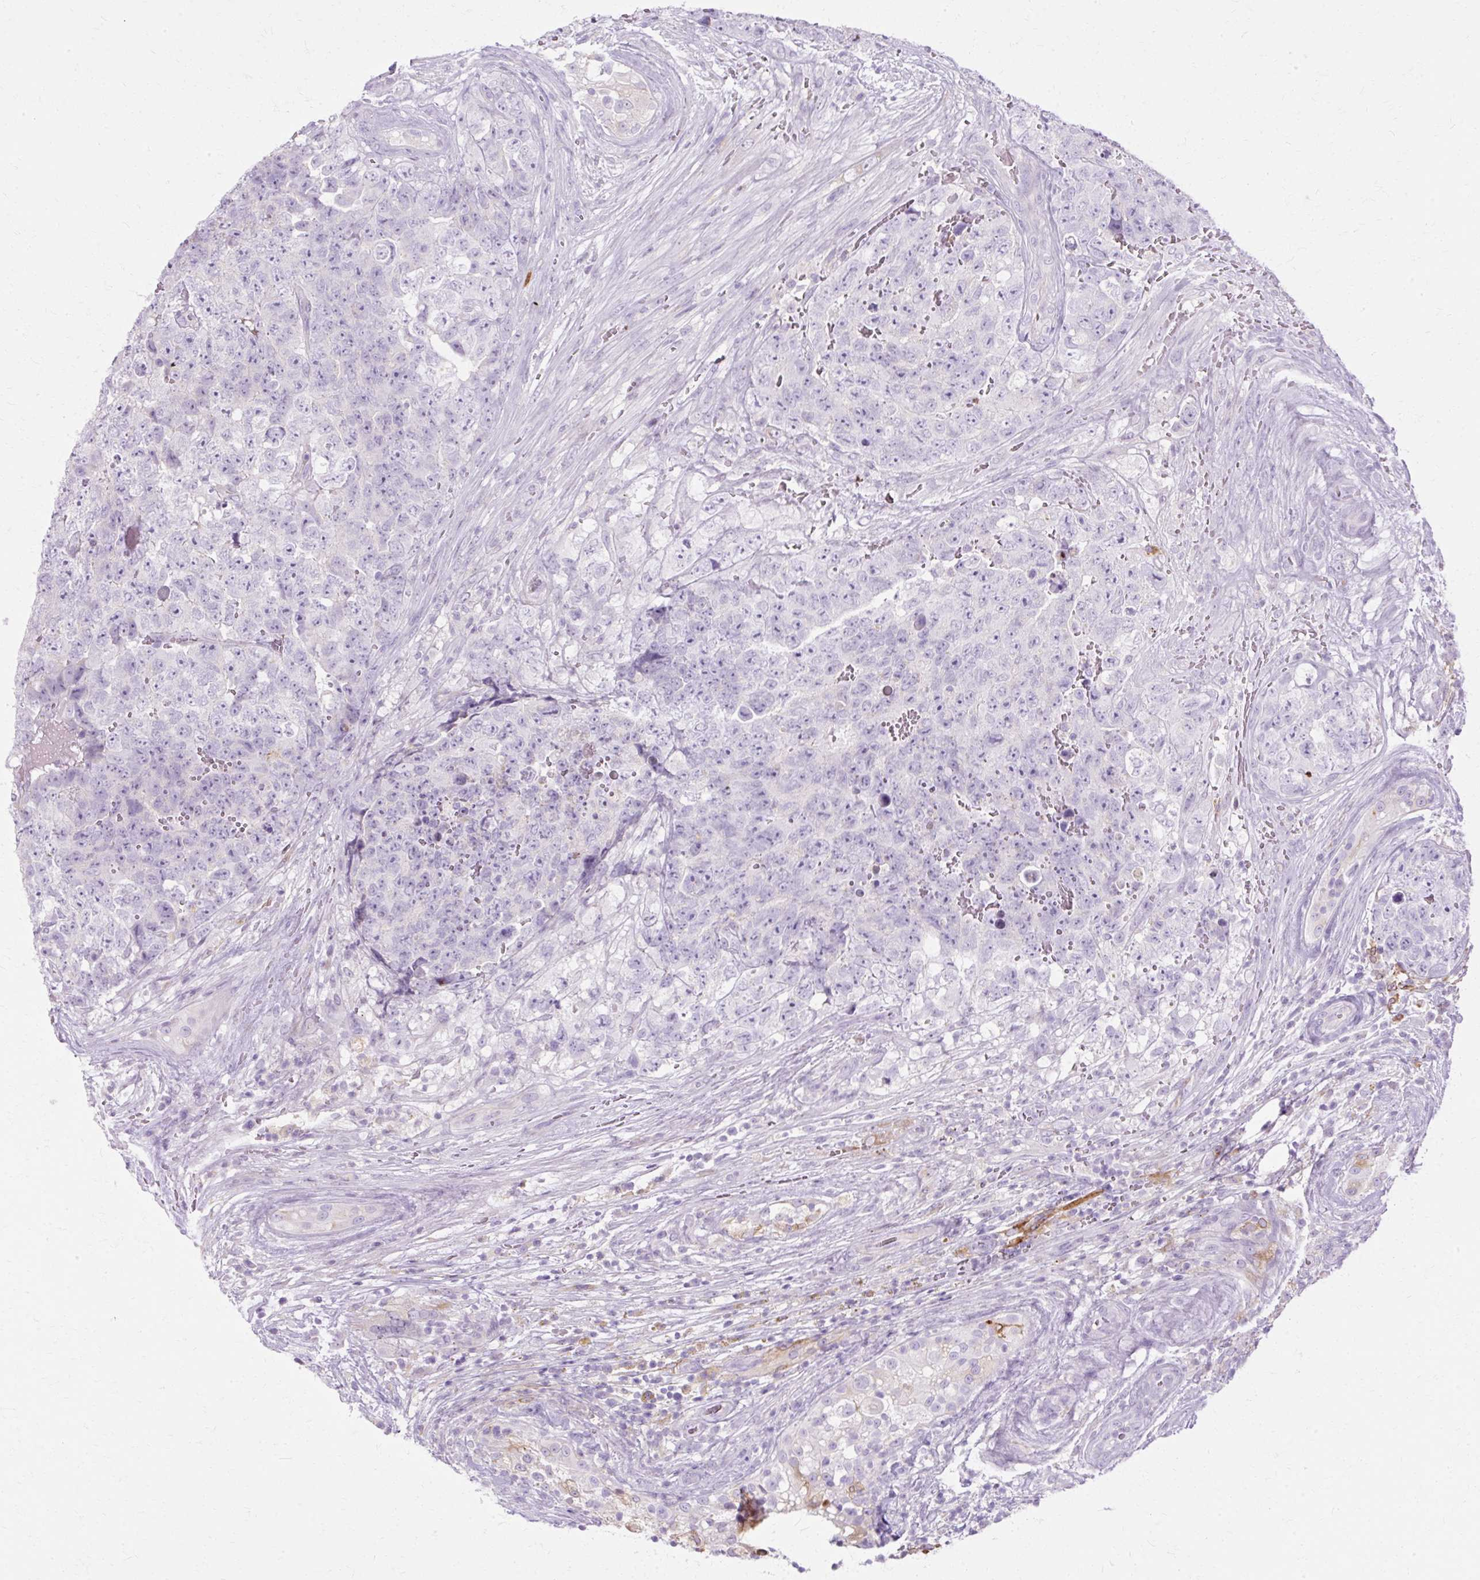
{"staining": {"intensity": "negative", "quantity": "none", "location": "none"}, "tissue": "testis cancer", "cell_type": "Tumor cells", "image_type": "cancer", "snomed": [{"axis": "morphology", "description": "Seminoma, NOS"}, {"axis": "morphology", "description": "Teratoma, malignant, NOS"}, {"axis": "topography", "description": "Testis"}], "caption": "Immunohistochemical staining of malignant teratoma (testis) exhibits no significant positivity in tumor cells.", "gene": "HSD11B1", "patient": {"sex": "male", "age": 34}}